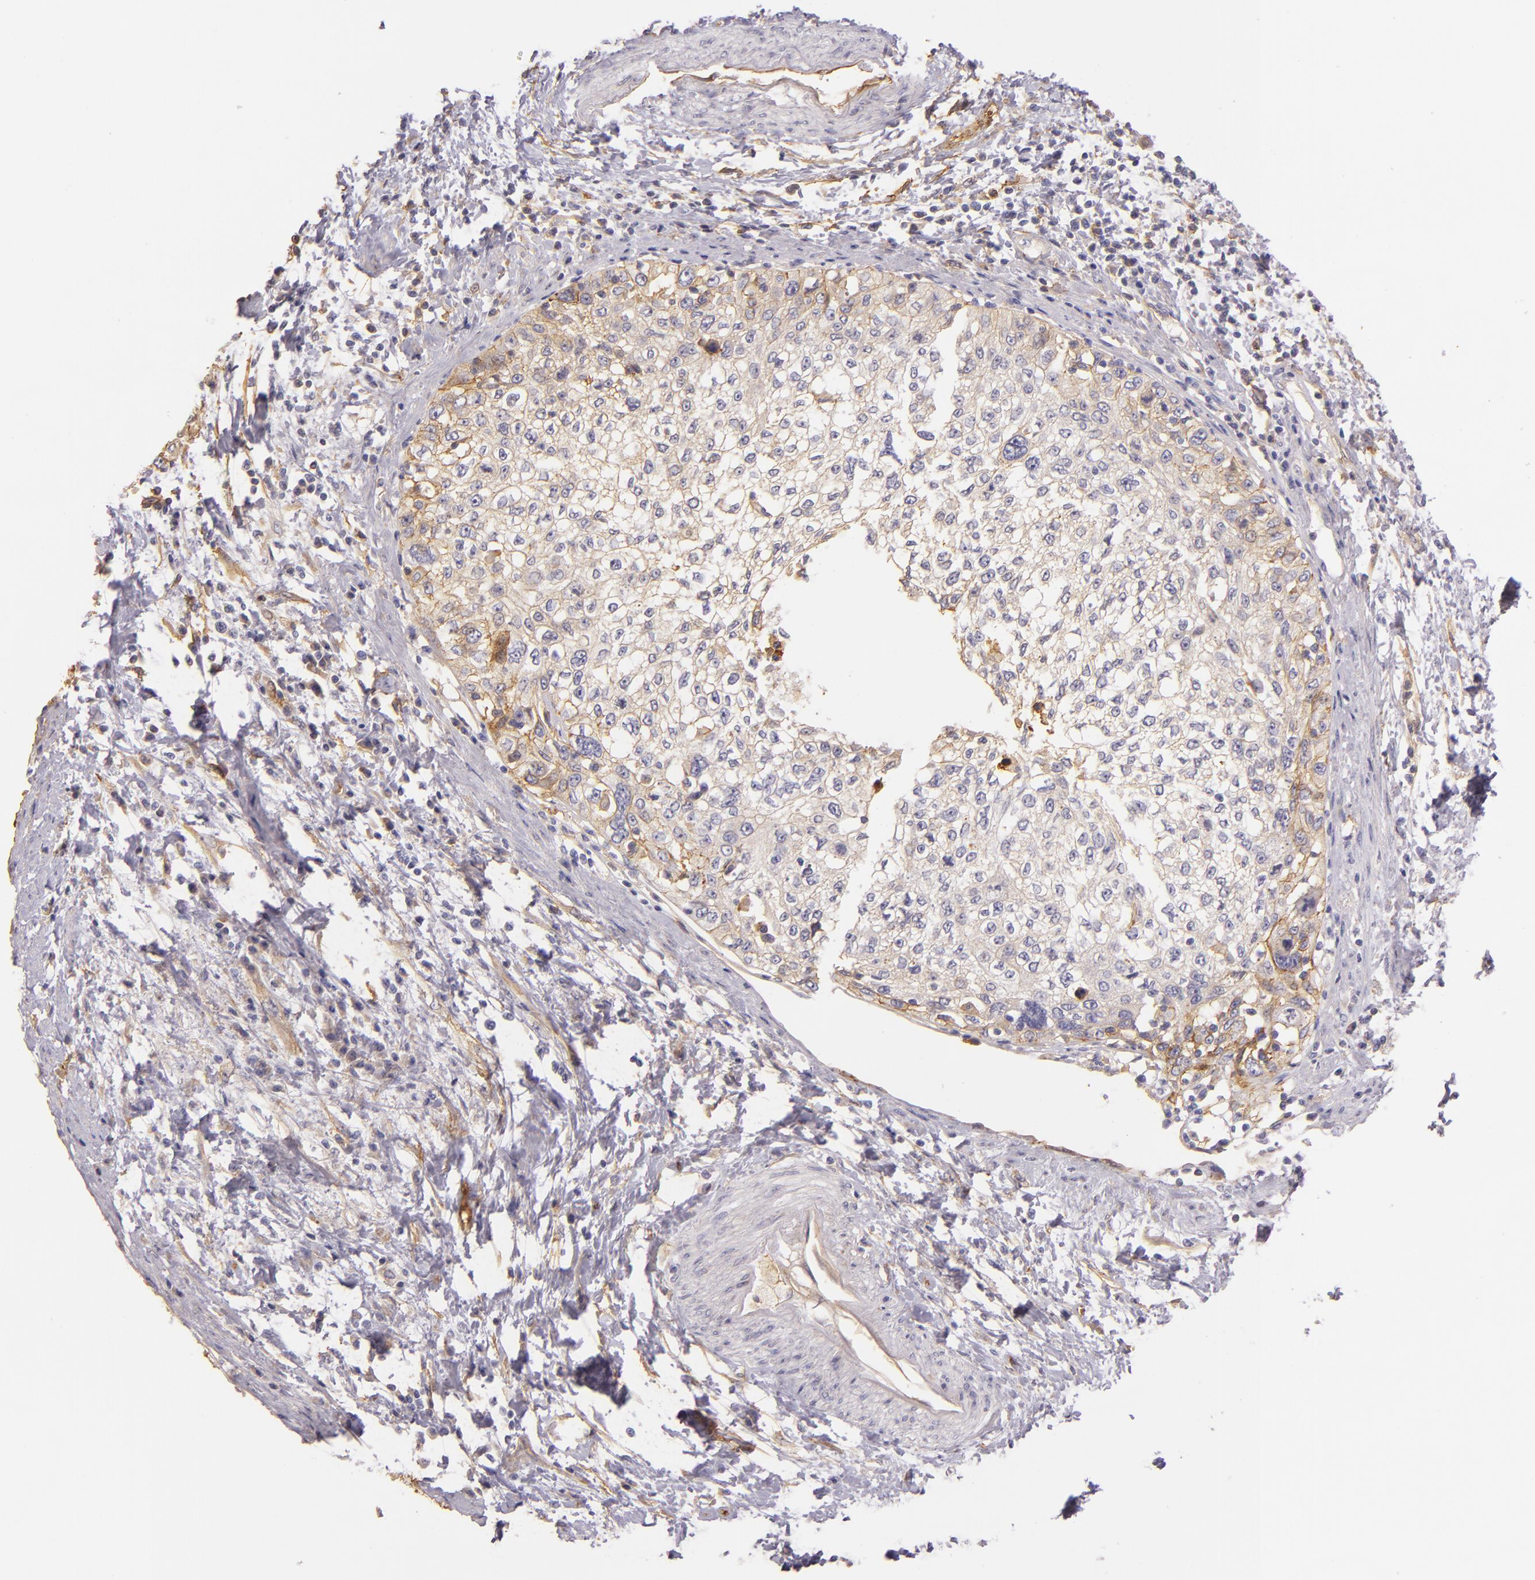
{"staining": {"intensity": "weak", "quantity": "<25%", "location": "cytoplasmic/membranous"}, "tissue": "cervical cancer", "cell_type": "Tumor cells", "image_type": "cancer", "snomed": [{"axis": "morphology", "description": "Squamous cell carcinoma, NOS"}, {"axis": "topography", "description": "Cervix"}], "caption": "Human cervical cancer stained for a protein using IHC displays no staining in tumor cells.", "gene": "CTSF", "patient": {"sex": "female", "age": 57}}